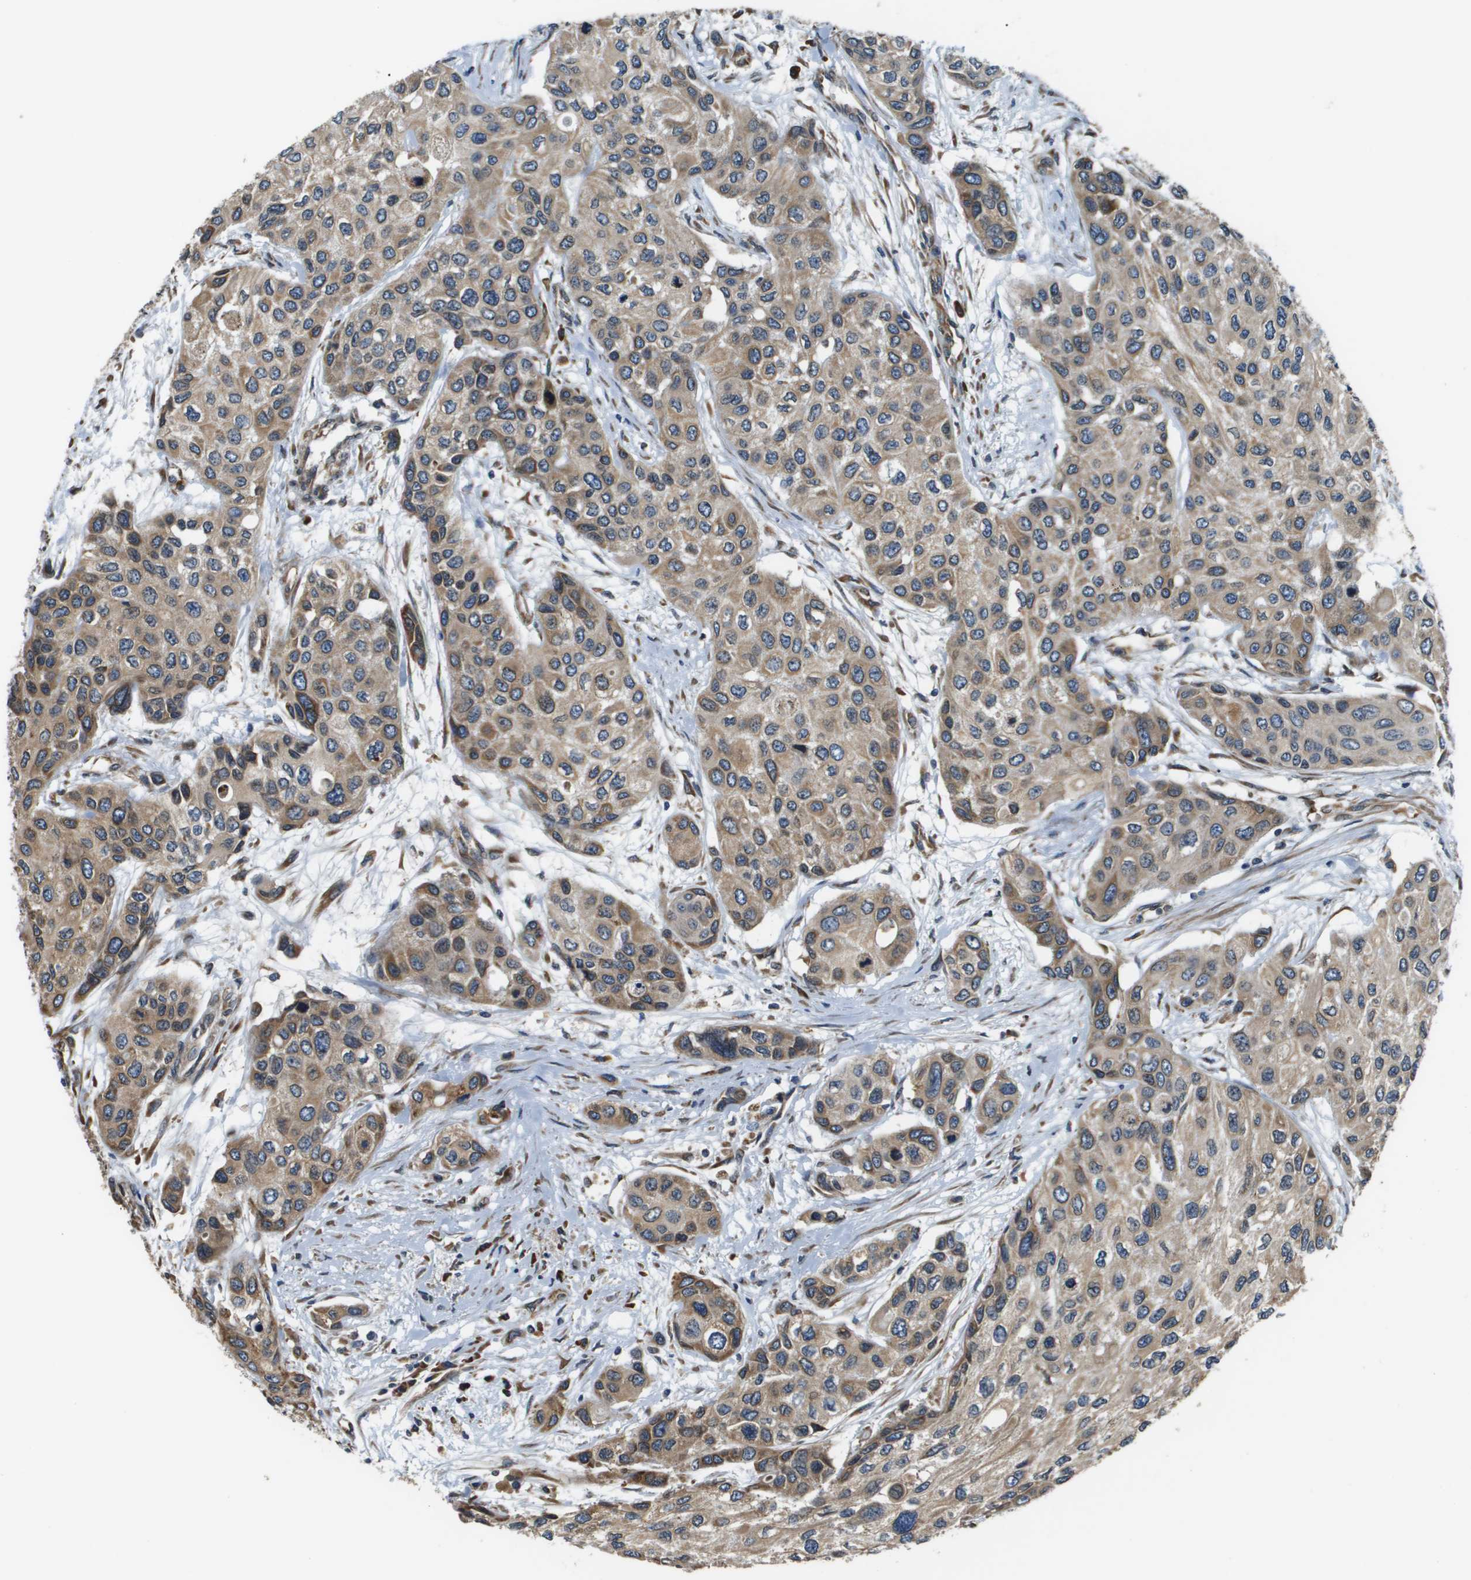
{"staining": {"intensity": "moderate", "quantity": ">75%", "location": "cytoplasmic/membranous"}, "tissue": "urothelial cancer", "cell_type": "Tumor cells", "image_type": "cancer", "snomed": [{"axis": "morphology", "description": "Urothelial carcinoma, High grade"}, {"axis": "topography", "description": "Urinary bladder"}], "caption": "Moderate cytoplasmic/membranous protein positivity is seen in about >75% of tumor cells in urothelial cancer.", "gene": "SEC62", "patient": {"sex": "female", "age": 56}}